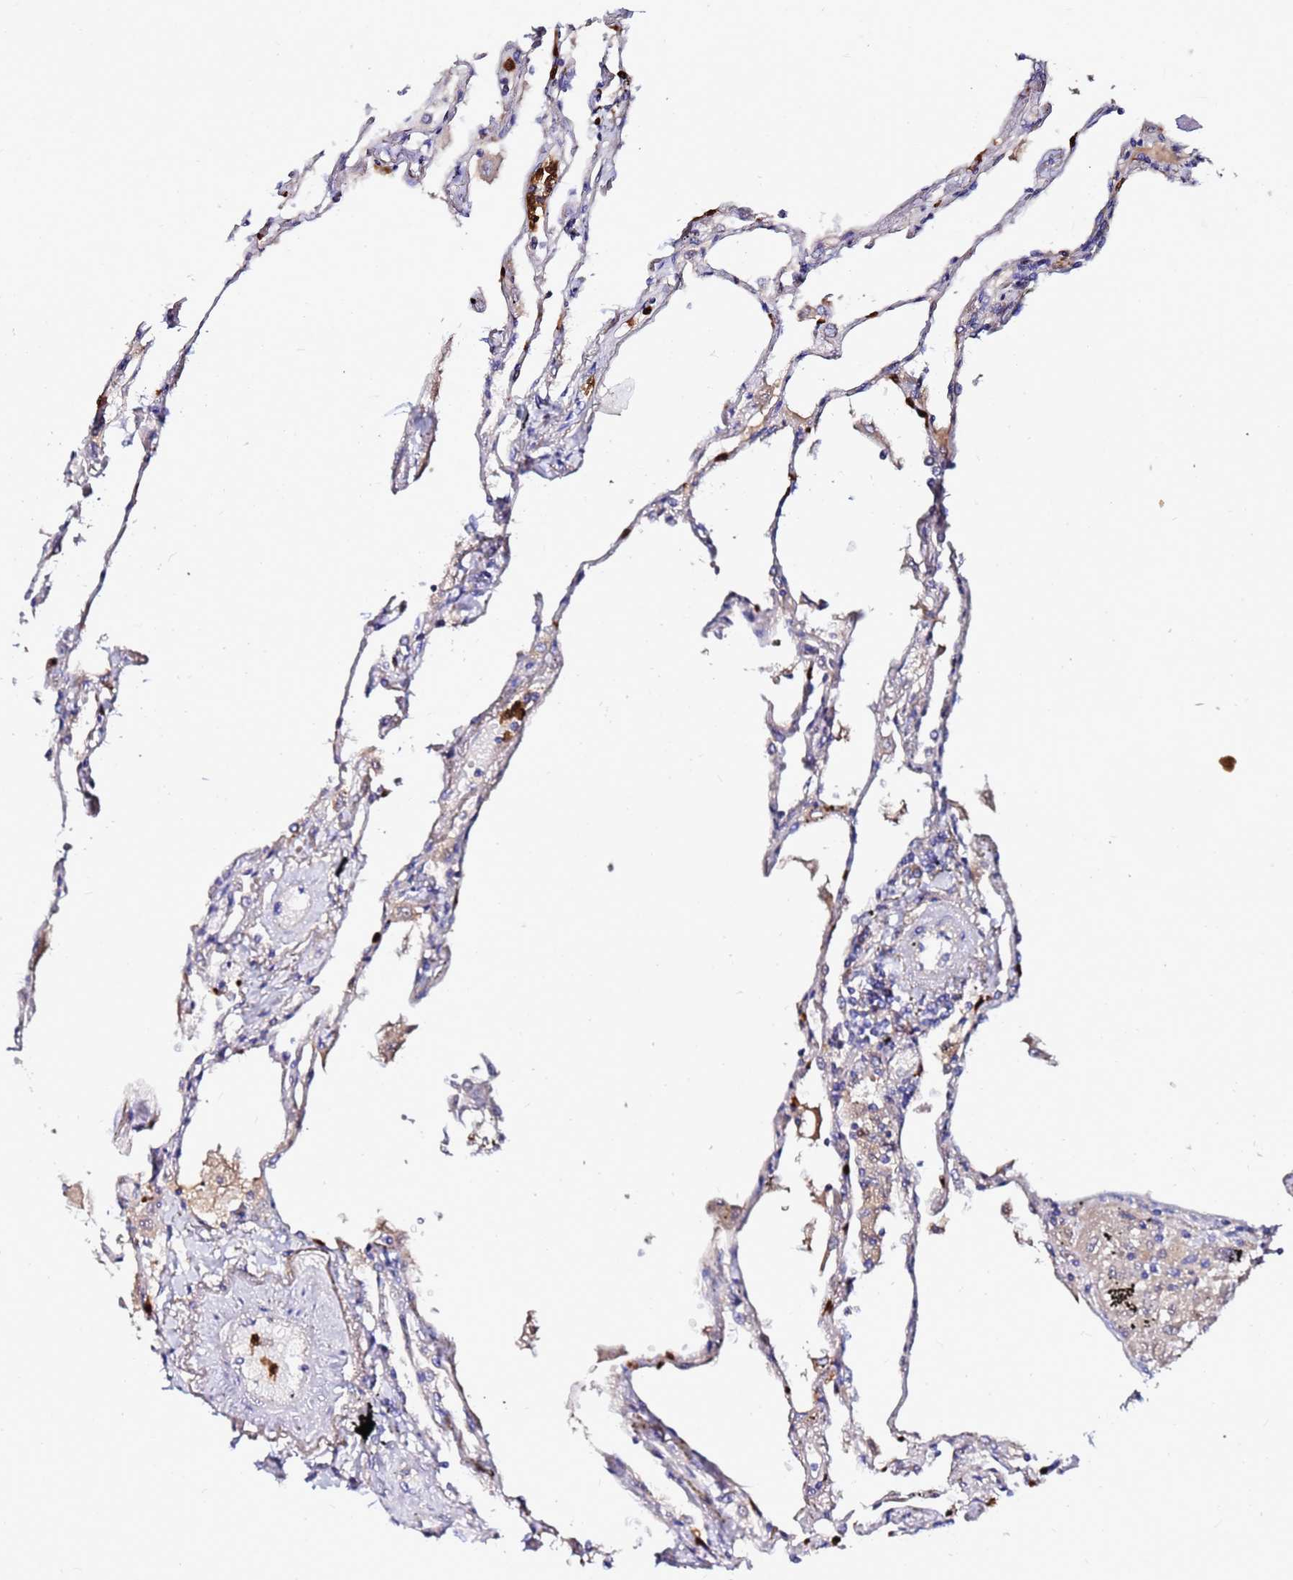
{"staining": {"intensity": "negative", "quantity": "none", "location": "none"}, "tissue": "lung", "cell_type": "Alveolar cells", "image_type": "normal", "snomed": [{"axis": "morphology", "description": "Normal tissue, NOS"}, {"axis": "topography", "description": "Lung"}], "caption": "IHC histopathology image of benign lung: lung stained with DAB (3,3'-diaminobenzidine) demonstrates no significant protein expression in alveolar cells. (IHC, brightfield microscopy, high magnification).", "gene": "TUBAL3", "patient": {"sex": "female", "age": 67}}